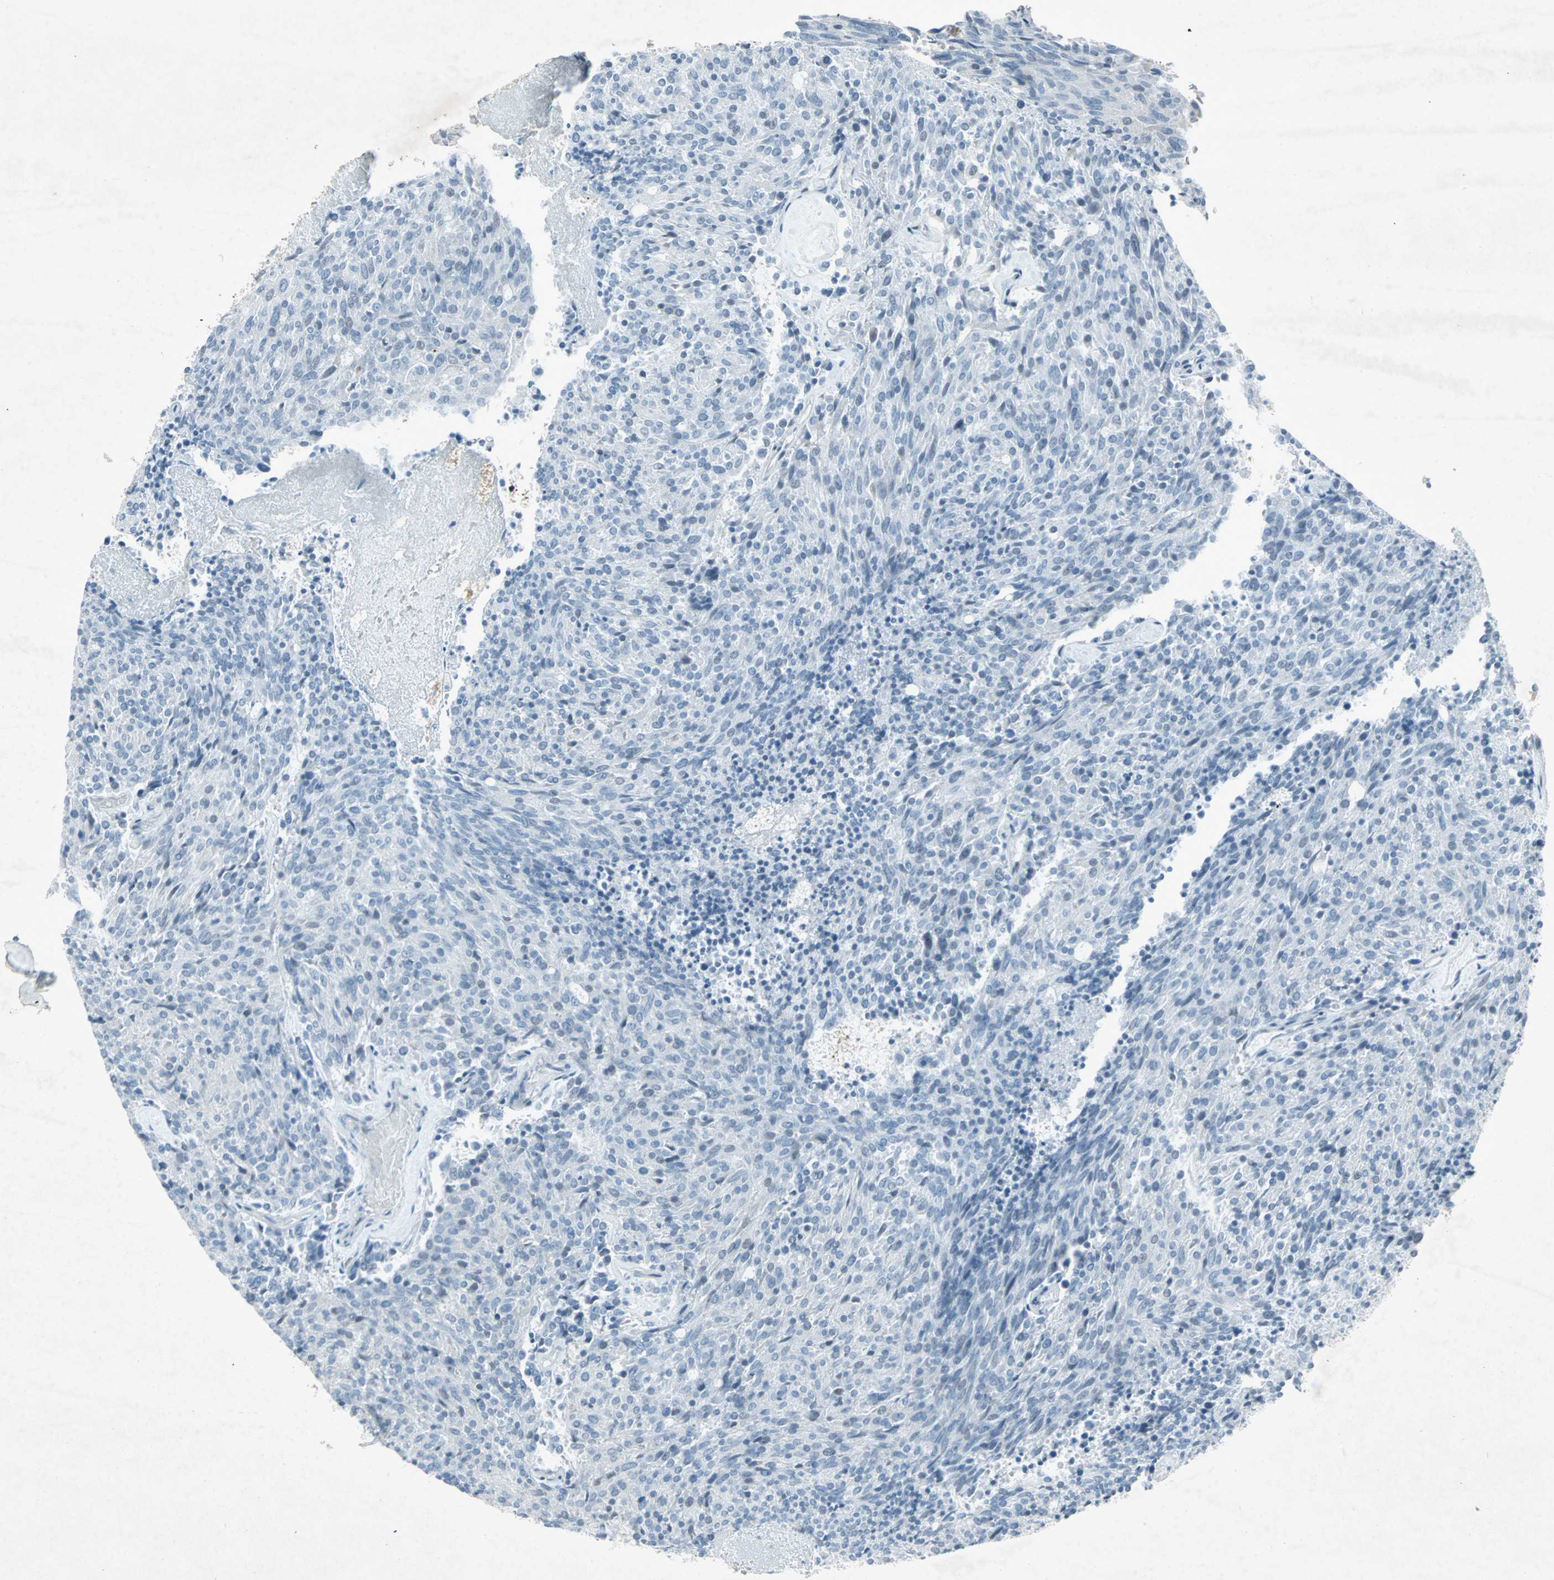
{"staining": {"intensity": "negative", "quantity": "none", "location": "none"}, "tissue": "carcinoid", "cell_type": "Tumor cells", "image_type": "cancer", "snomed": [{"axis": "morphology", "description": "Carcinoid, malignant, NOS"}, {"axis": "topography", "description": "Pancreas"}], "caption": "Immunohistochemistry (IHC) of carcinoid reveals no positivity in tumor cells.", "gene": "LANCL3", "patient": {"sex": "female", "age": 54}}